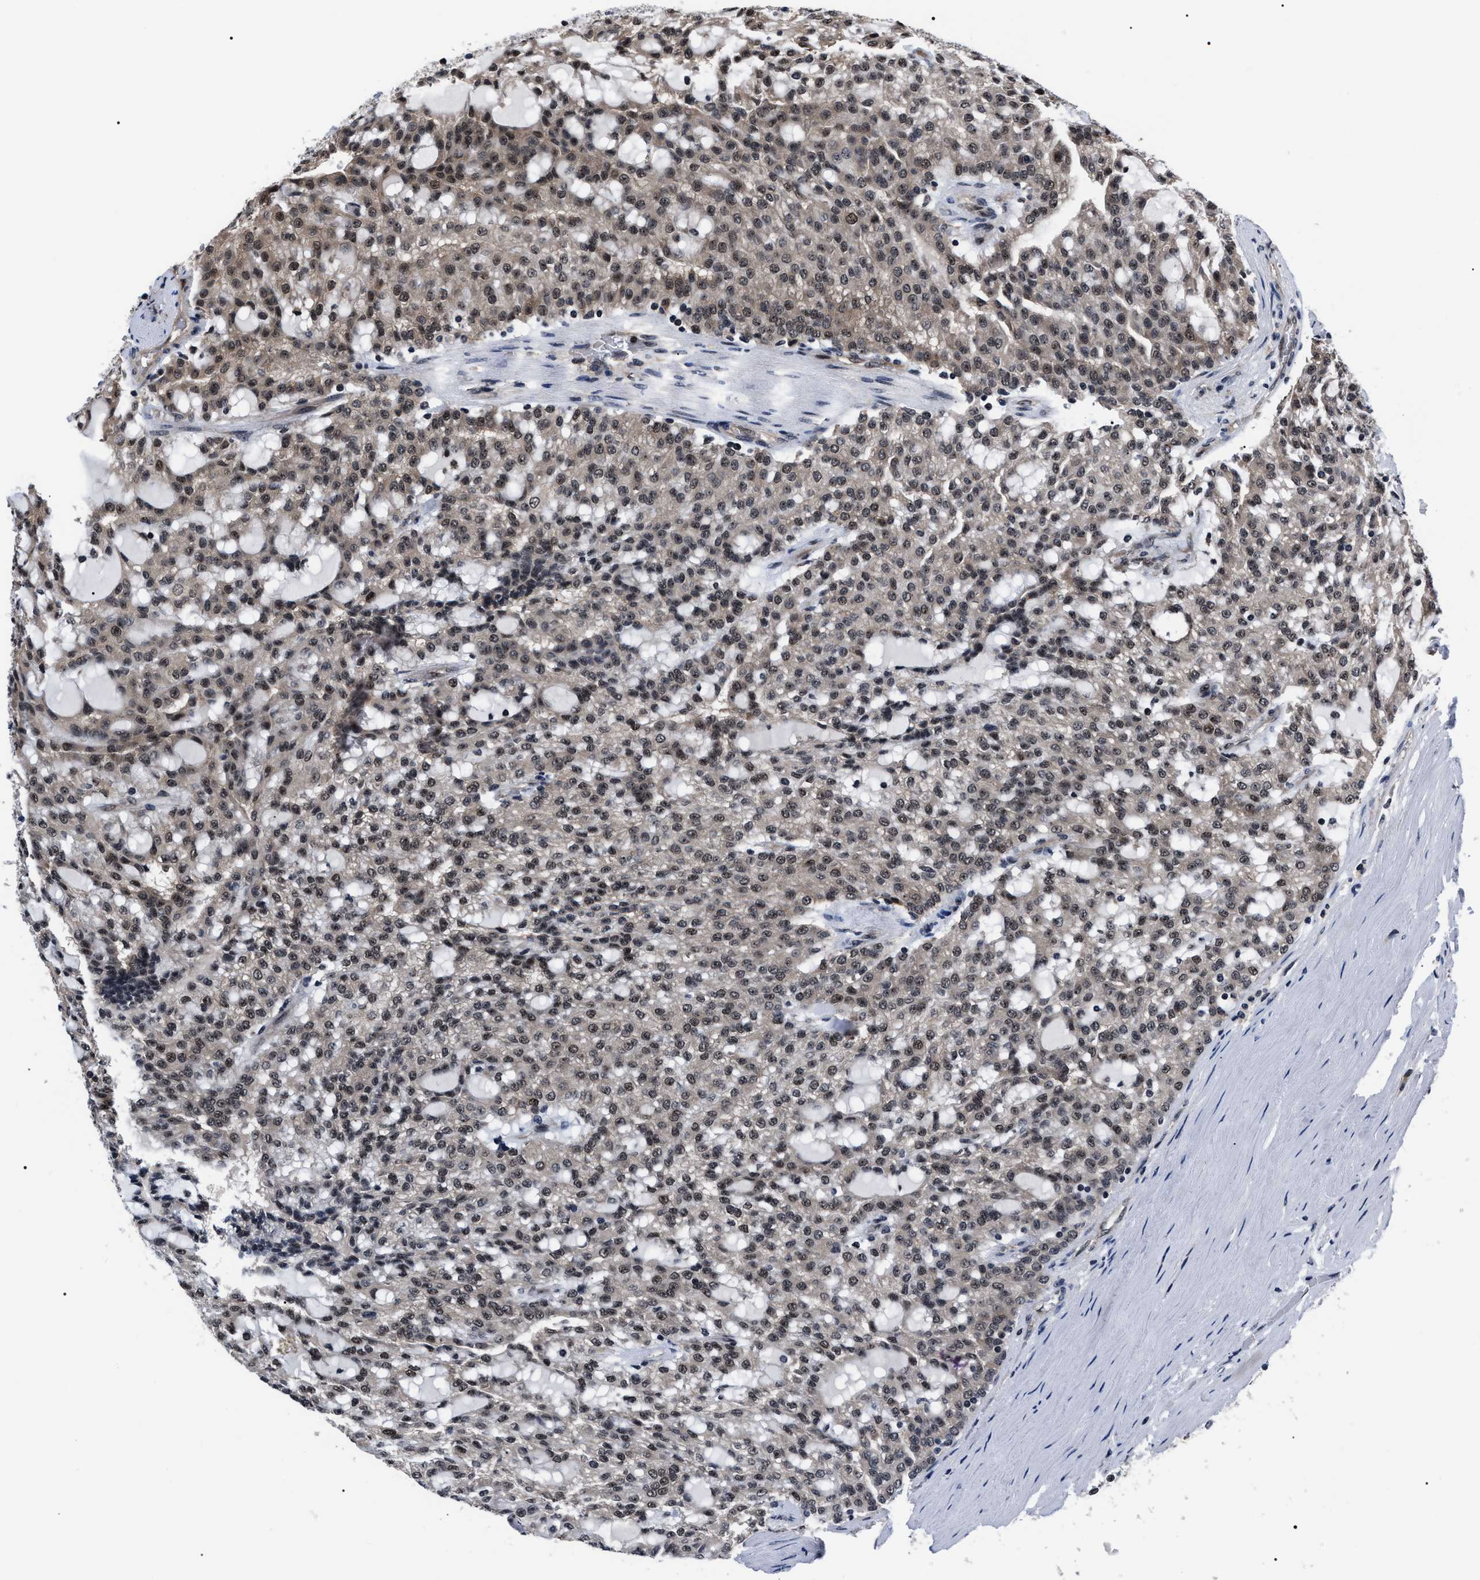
{"staining": {"intensity": "weak", "quantity": ">75%", "location": "nuclear"}, "tissue": "renal cancer", "cell_type": "Tumor cells", "image_type": "cancer", "snomed": [{"axis": "morphology", "description": "Adenocarcinoma, NOS"}, {"axis": "topography", "description": "Kidney"}], "caption": "Brown immunohistochemical staining in adenocarcinoma (renal) demonstrates weak nuclear expression in approximately >75% of tumor cells. (DAB (3,3'-diaminobenzidine) = brown stain, brightfield microscopy at high magnification).", "gene": "CSNK2A1", "patient": {"sex": "male", "age": 63}}